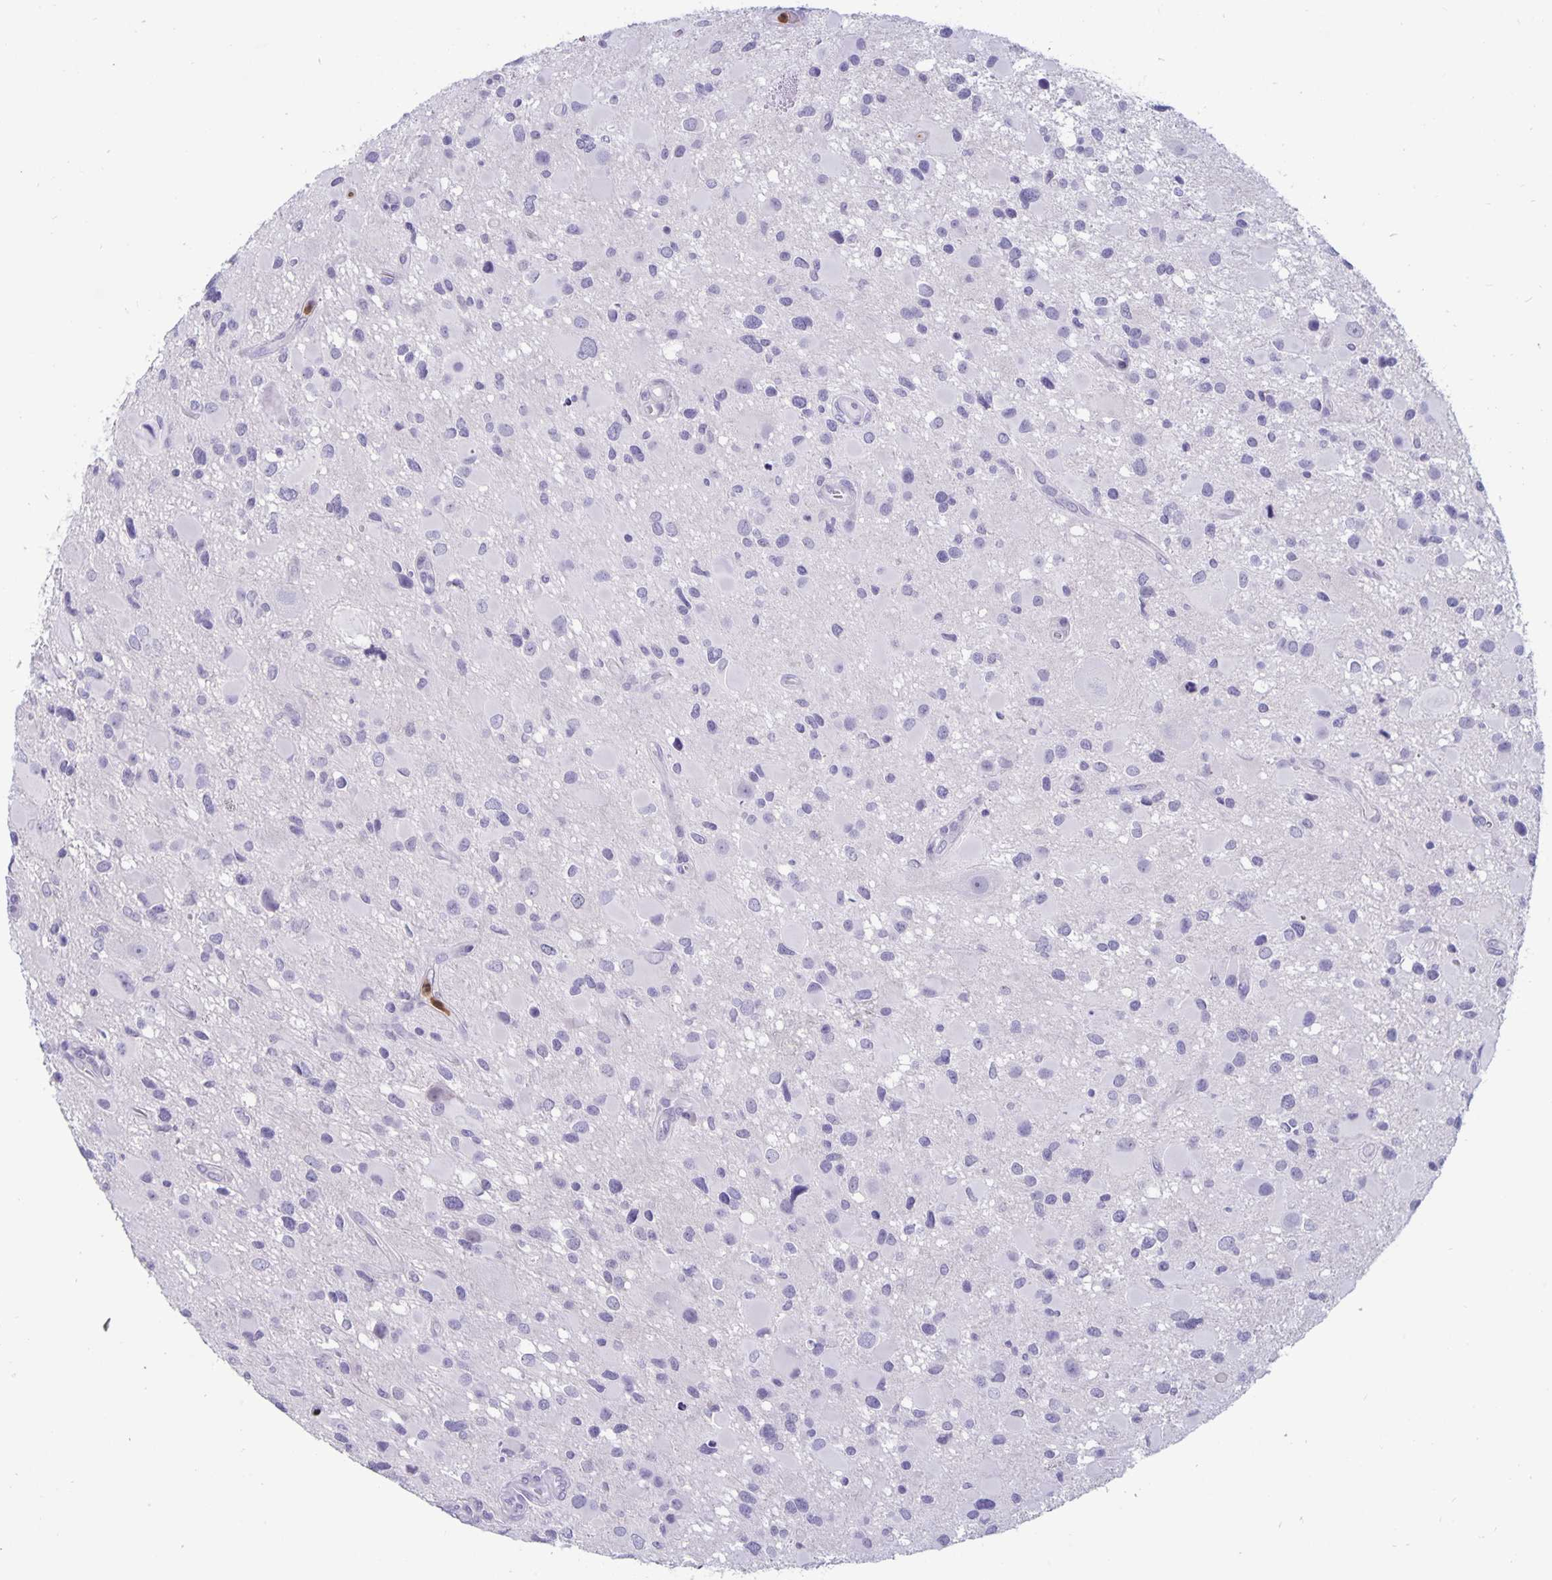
{"staining": {"intensity": "negative", "quantity": "none", "location": "none"}, "tissue": "glioma", "cell_type": "Tumor cells", "image_type": "cancer", "snomed": [{"axis": "morphology", "description": "Glioma, malignant, Low grade"}, {"axis": "topography", "description": "Brain"}], "caption": "This is an immunohistochemistry (IHC) image of human low-grade glioma (malignant). There is no staining in tumor cells.", "gene": "PLCB3", "patient": {"sex": "female", "age": 32}}